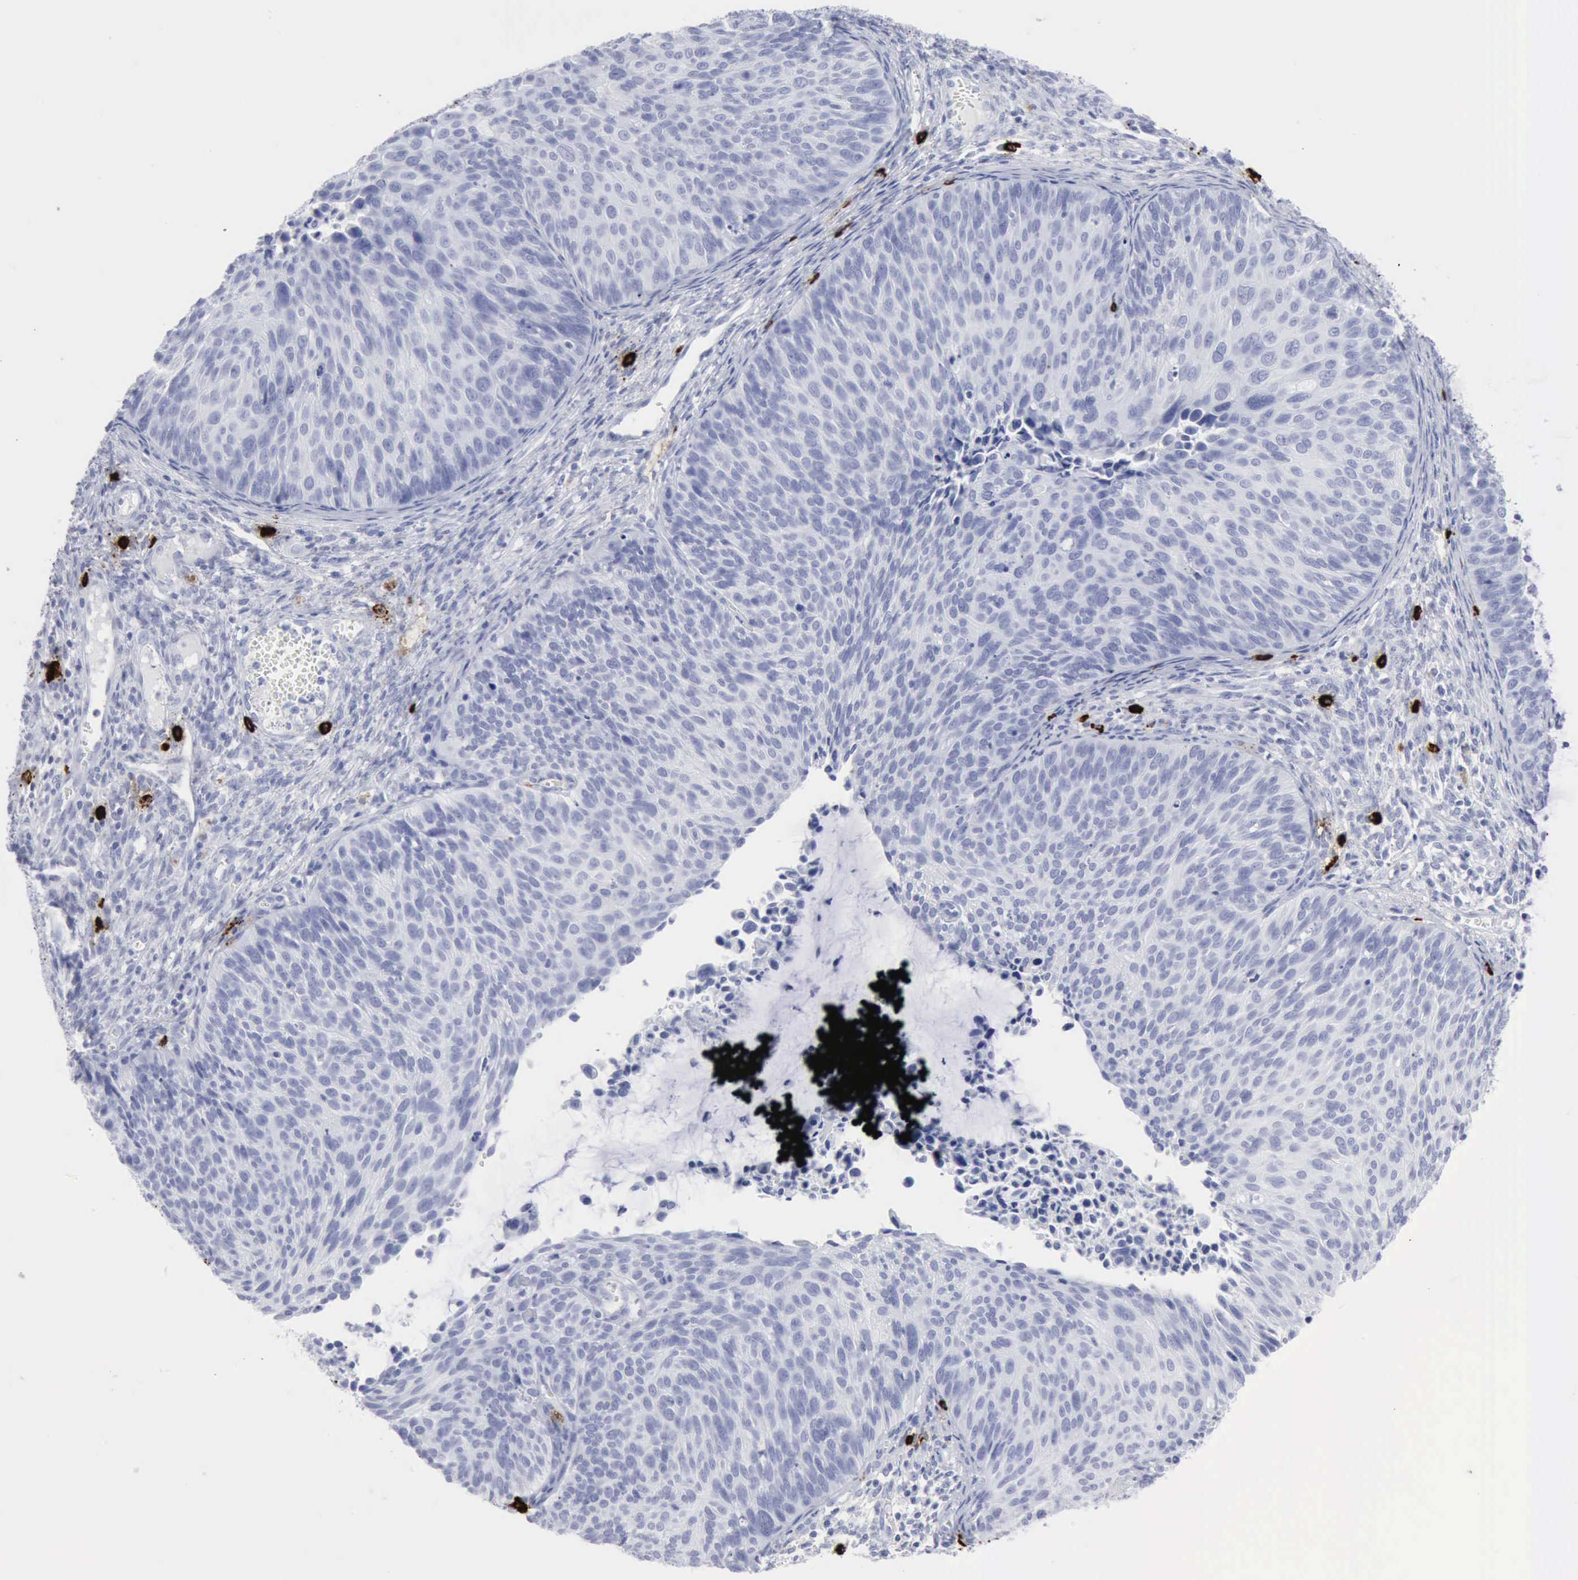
{"staining": {"intensity": "negative", "quantity": "none", "location": "none"}, "tissue": "cervical cancer", "cell_type": "Tumor cells", "image_type": "cancer", "snomed": [{"axis": "morphology", "description": "Squamous cell carcinoma, NOS"}, {"axis": "topography", "description": "Cervix"}], "caption": "Immunohistochemistry histopathology image of human squamous cell carcinoma (cervical) stained for a protein (brown), which displays no positivity in tumor cells.", "gene": "CMA1", "patient": {"sex": "female", "age": 36}}